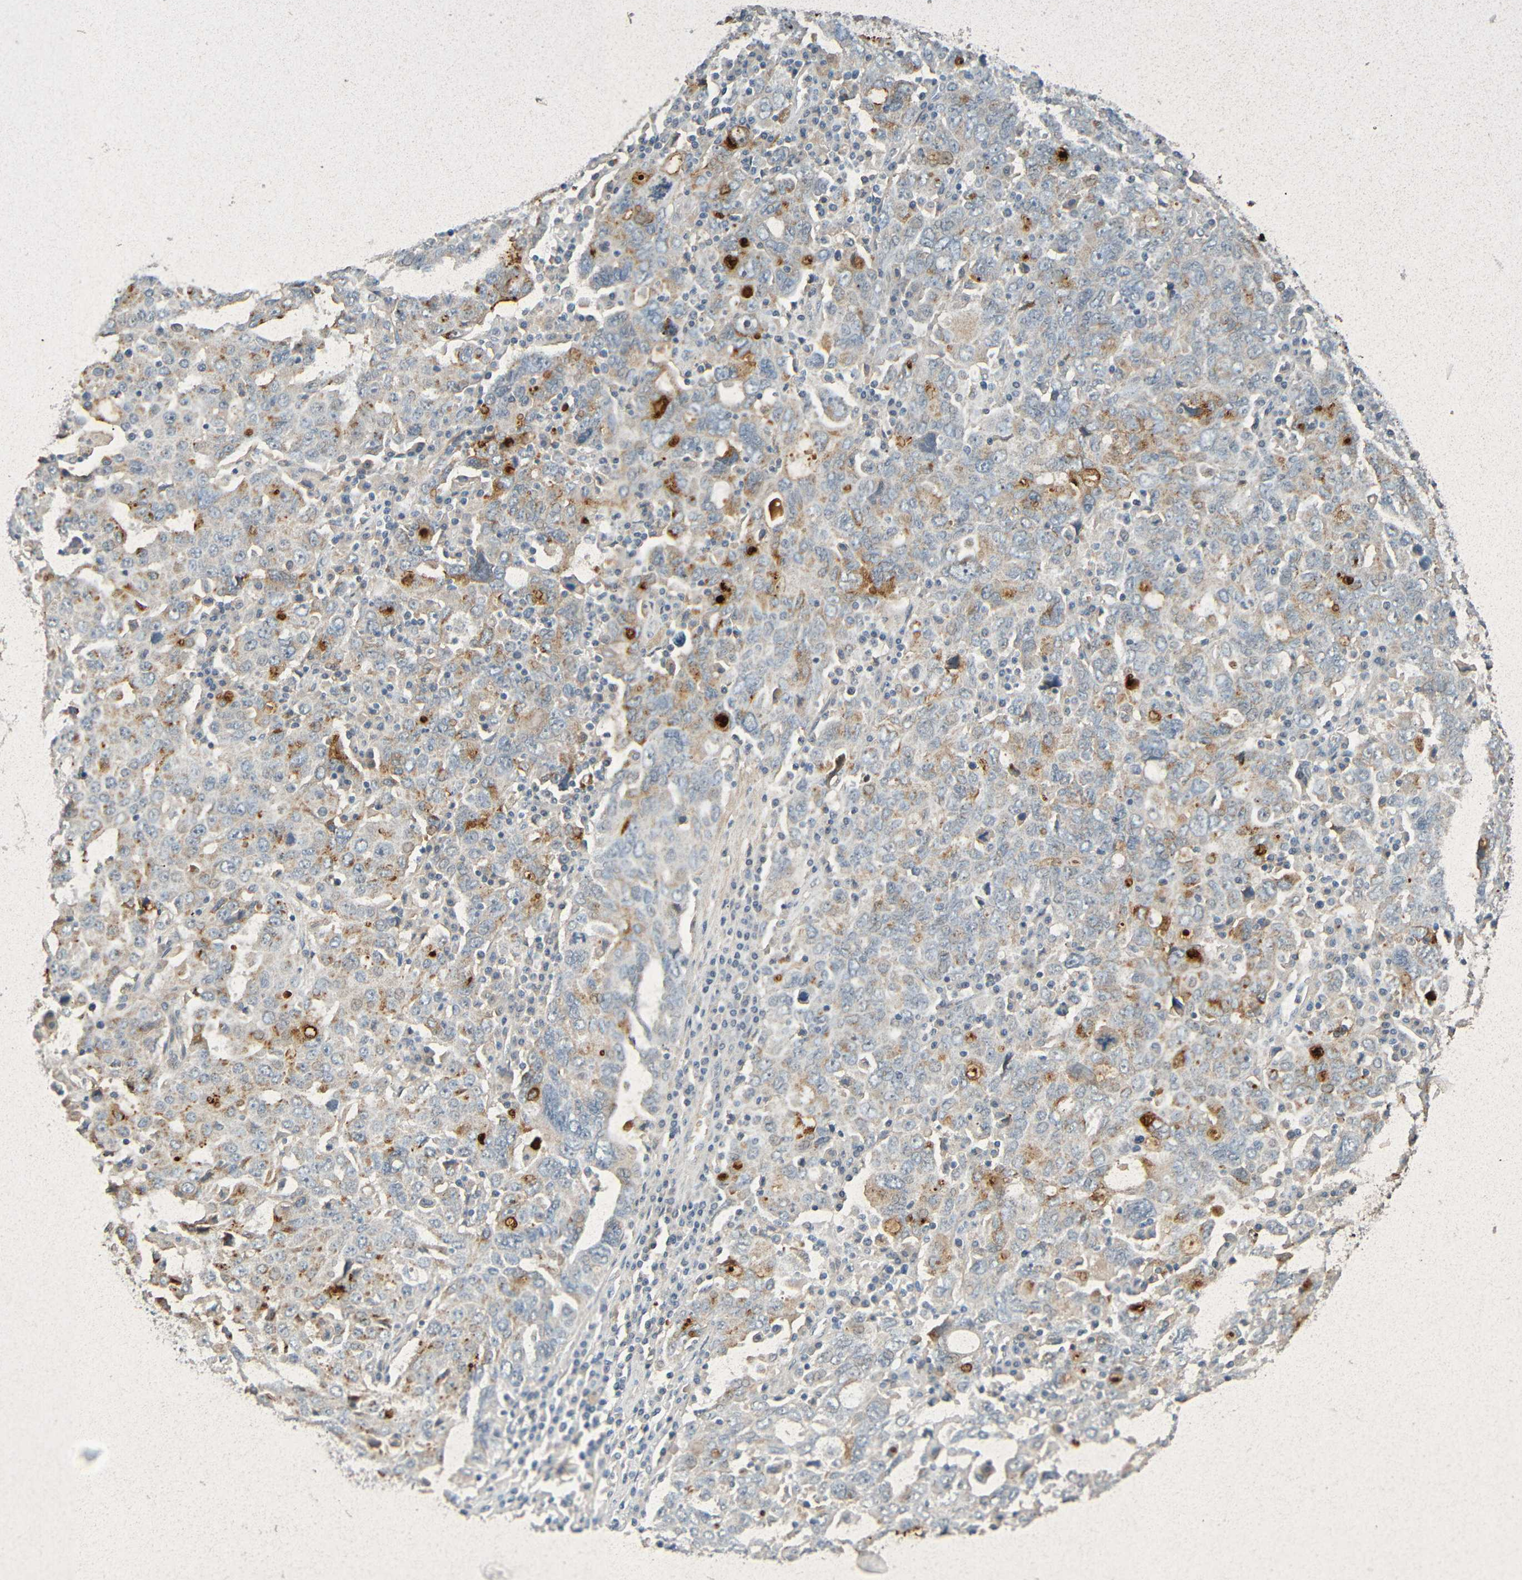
{"staining": {"intensity": "moderate", "quantity": "<25%", "location": "cytoplasmic/membranous"}, "tissue": "ovarian cancer", "cell_type": "Tumor cells", "image_type": "cancer", "snomed": [{"axis": "morphology", "description": "Carcinoma, endometroid"}, {"axis": "topography", "description": "Ovary"}], "caption": "This micrograph demonstrates ovarian endometroid carcinoma stained with immunohistochemistry to label a protein in brown. The cytoplasmic/membranous of tumor cells show moderate positivity for the protein. Nuclei are counter-stained blue.", "gene": "IL10", "patient": {"sex": "female", "age": 62}}